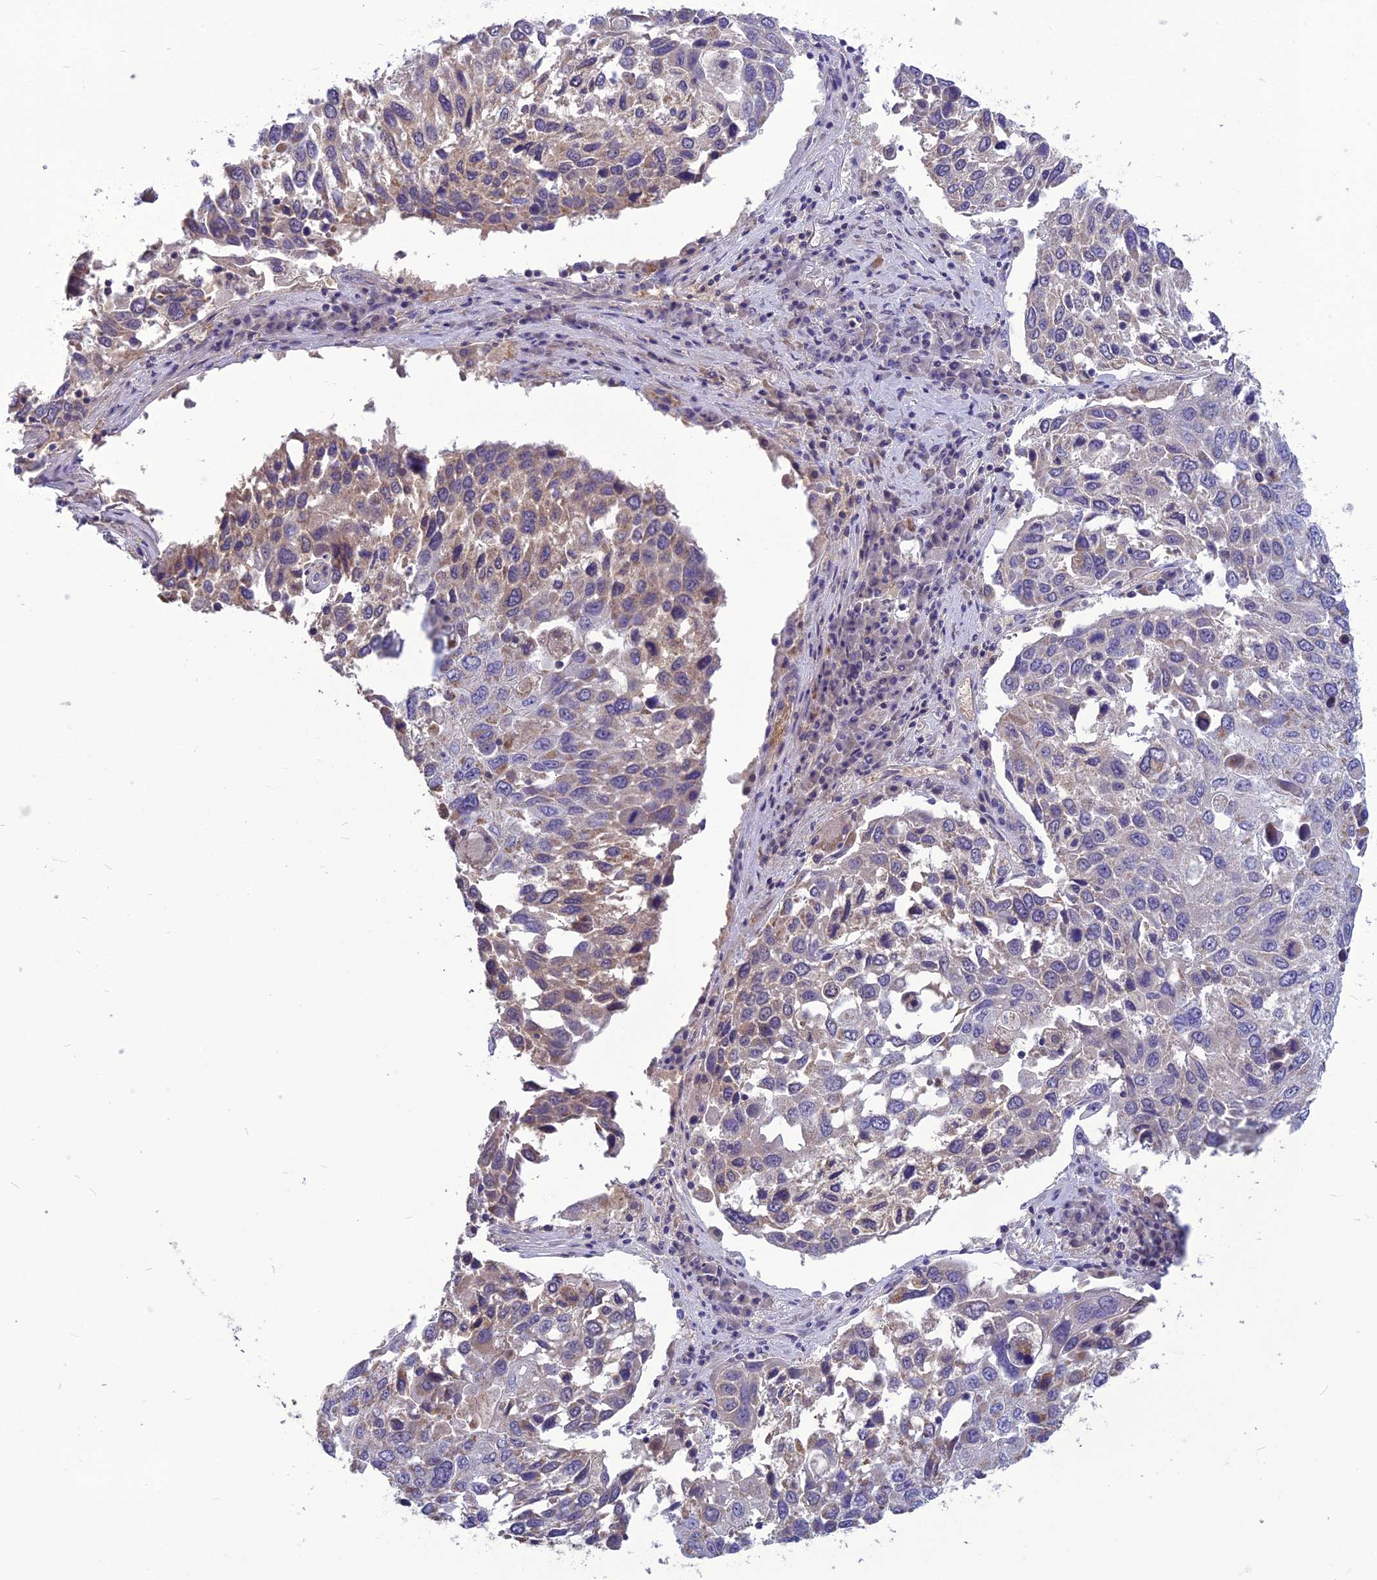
{"staining": {"intensity": "negative", "quantity": "none", "location": "none"}, "tissue": "lung cancer", "cell_type": "Tumor cells", "image_type": "cancer", "snomed": [{"axis": "morphology", "description": "Squamous cell carcinoma, NOS"}, {"axis": "topography", "description": "Lung"}], "caption": "Immunohistochemical staining of human lung cancer (squamous cell carcinoma) shows no significant staining in tumor cells. (DAB (3,3'-diaminobenzidine) immunohistochemistry visualized using brightfield microscopy, high magnification).", "gene": "PSMF1", "patient": {"sex": "male", "age": 65}}